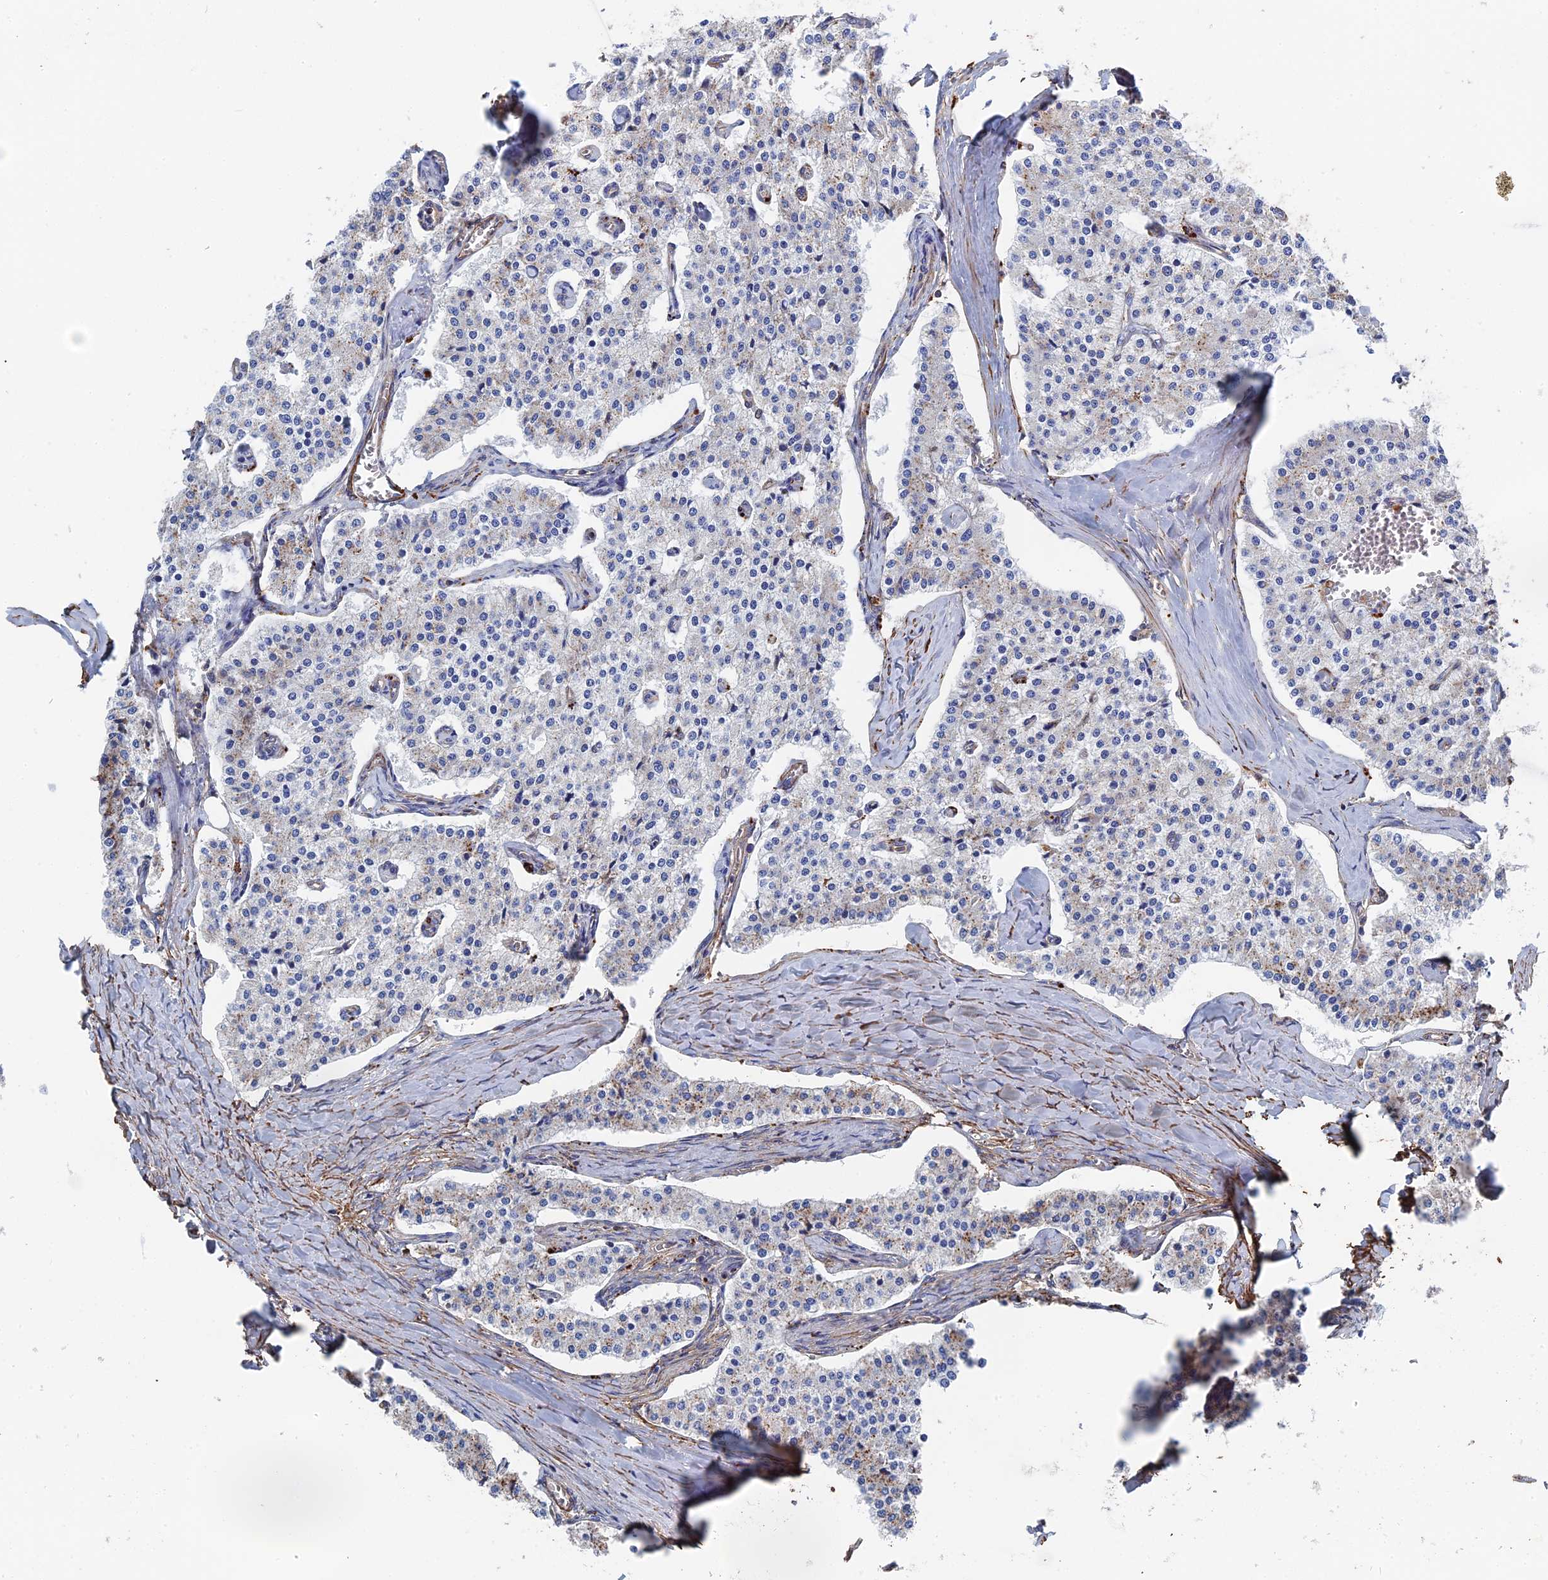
{"staining": {"intensity": "negative", "quantity": "none", "location": "none"}, "tissue": "carcinoid", "cell_type": "Tumor cells", "image_type": "cancer", "snomed": [{"axis": "morphology", "description": "Carcinoid, malignant, NOS"}, {"axis": "topography", "description": "Colon"}], "caption": "The immunohistochemistry image has no significant staining in tumor cells of carcinoid (malignant) tissue.", "gene": "STRA6", "patient": {"sex": "female", "age": 52}}